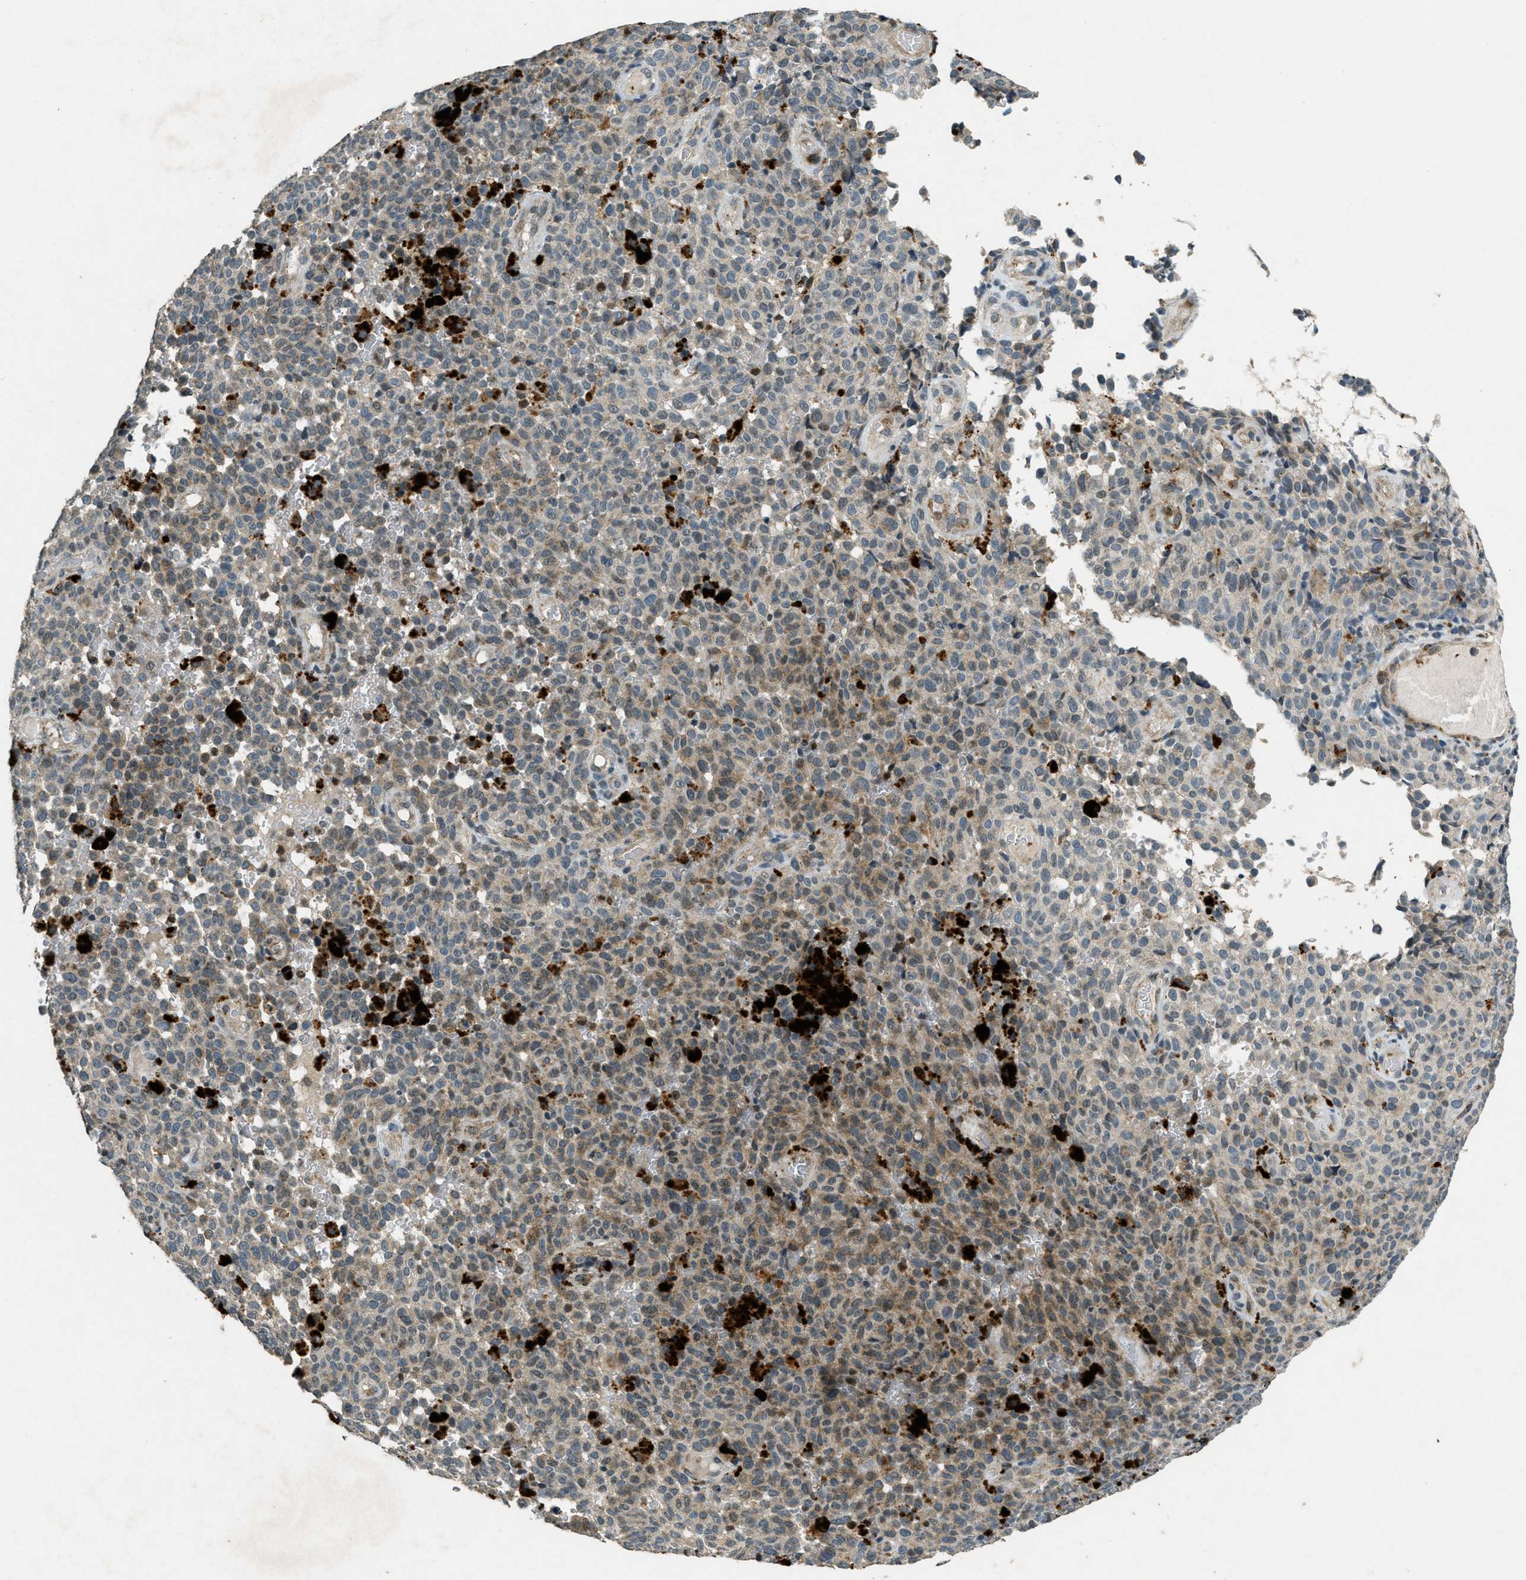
{"staining": {"intensity": "weak", "quantity": "25%-75%", "location": "cytoplasmic/membranous"}, "tissue": "melanoma", "cell_type": "Tumor cells", "image_type": "cancer", "snomed": [{"axis": "morphology", "description": "Malignant melanoma, NOS"}, {"axis": "topography", "description": "Skin"}], "caption": "Immunohistochemical staining of melanoma exhibits weak cytoplasmic/membranous protein positivity in about 25%-75% of tumor cells. Using DAB (brown) and hematoxylin (blue) stains, captured at high magnification using brightfield microscopy.", "gene": "RAB3D", "patient": {"sex": "female", "age": 82}}